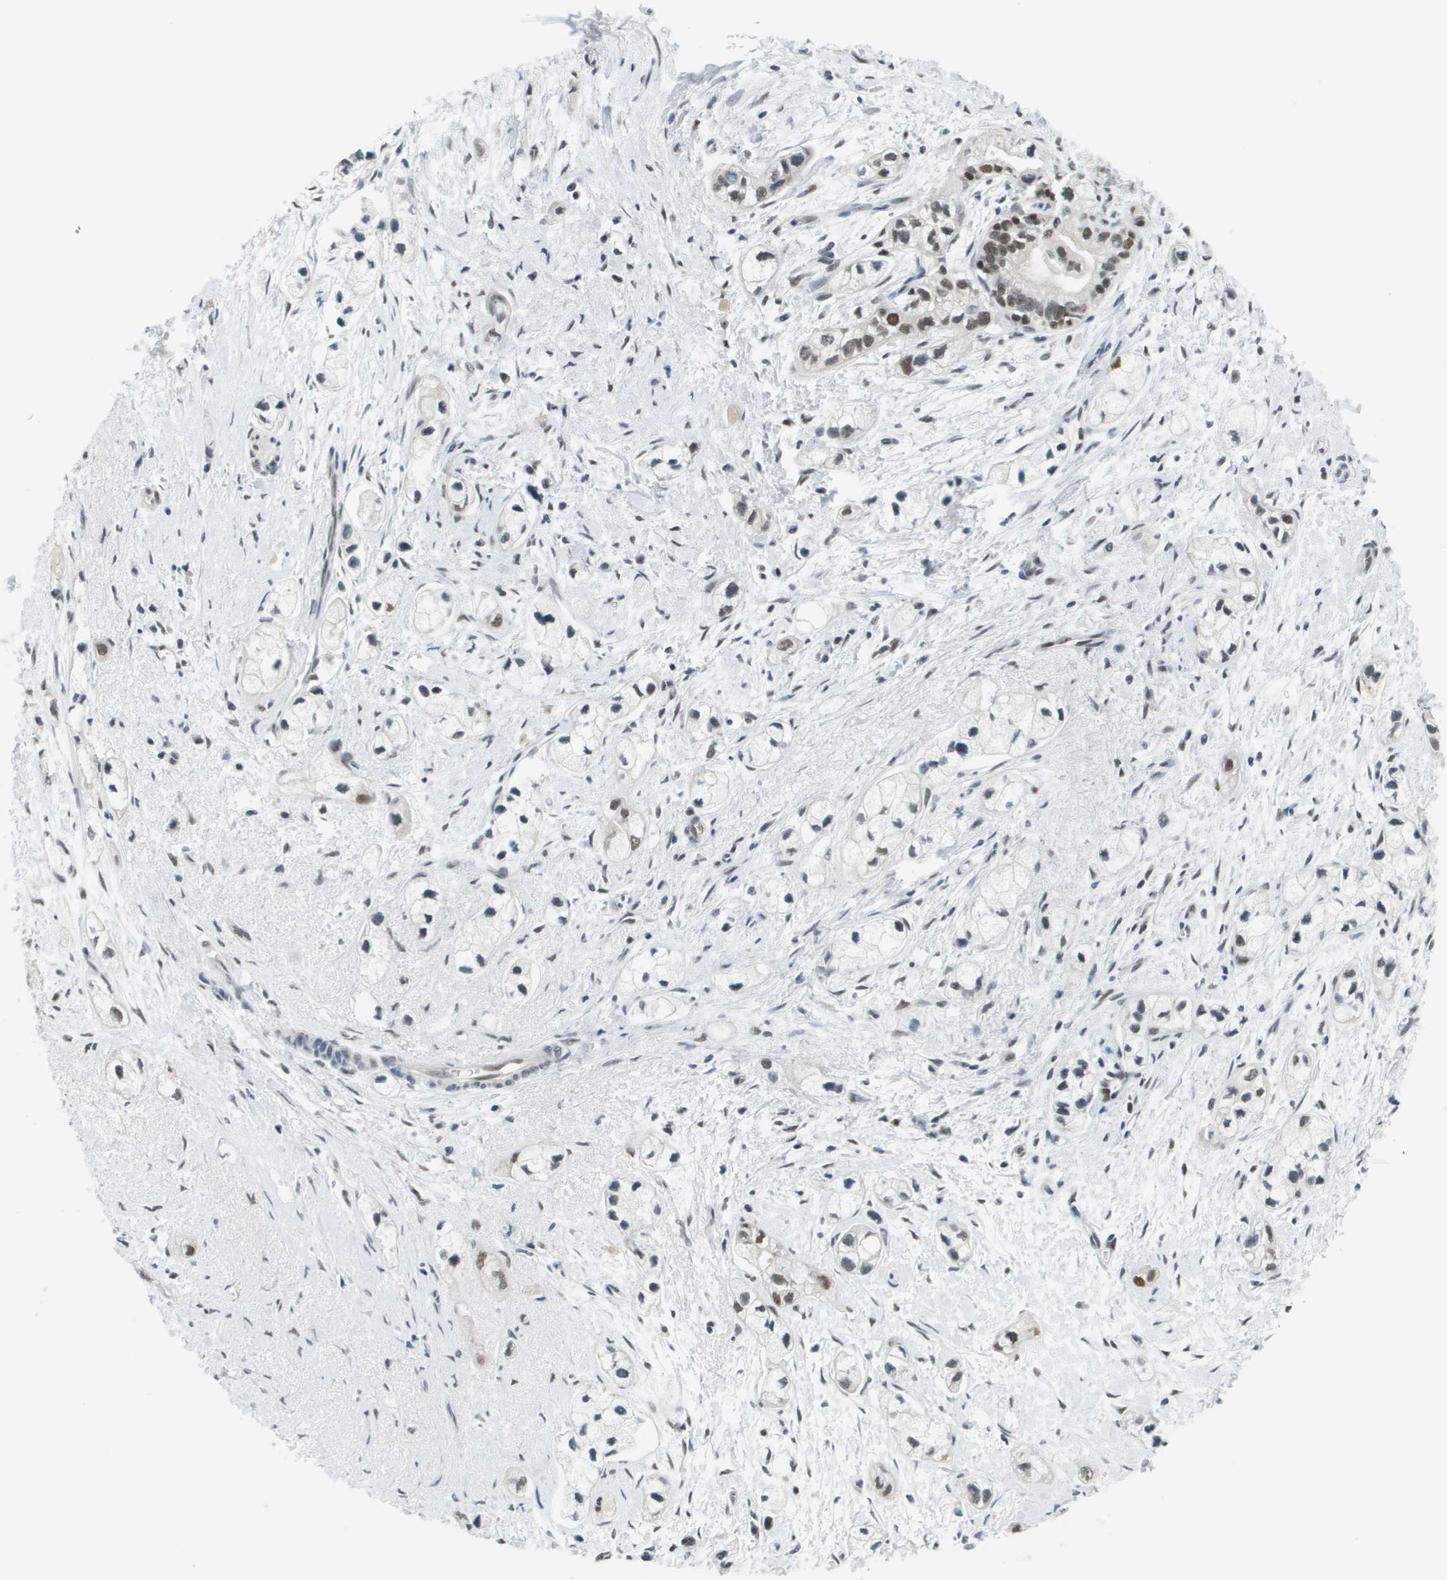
{"staining": {"intensity": "moderate", "quantity": "25%-75%", "location": "nuclear"}, "tissue": "pancreatic cancer", "cell_type": "Tumor cells", "image_type": "cancer", "snomed": [{"axis": "morphology", "description": "Adenocarcinoma, NOS"}, {"axis": "topography", "description": "Pancreas"}], "caption": "Pancreatic cancer stained with a protein marker reveals moderate staining in tumor cells.", "gene": "CBX5", "patient": {"sex": "male", "age": 74}}